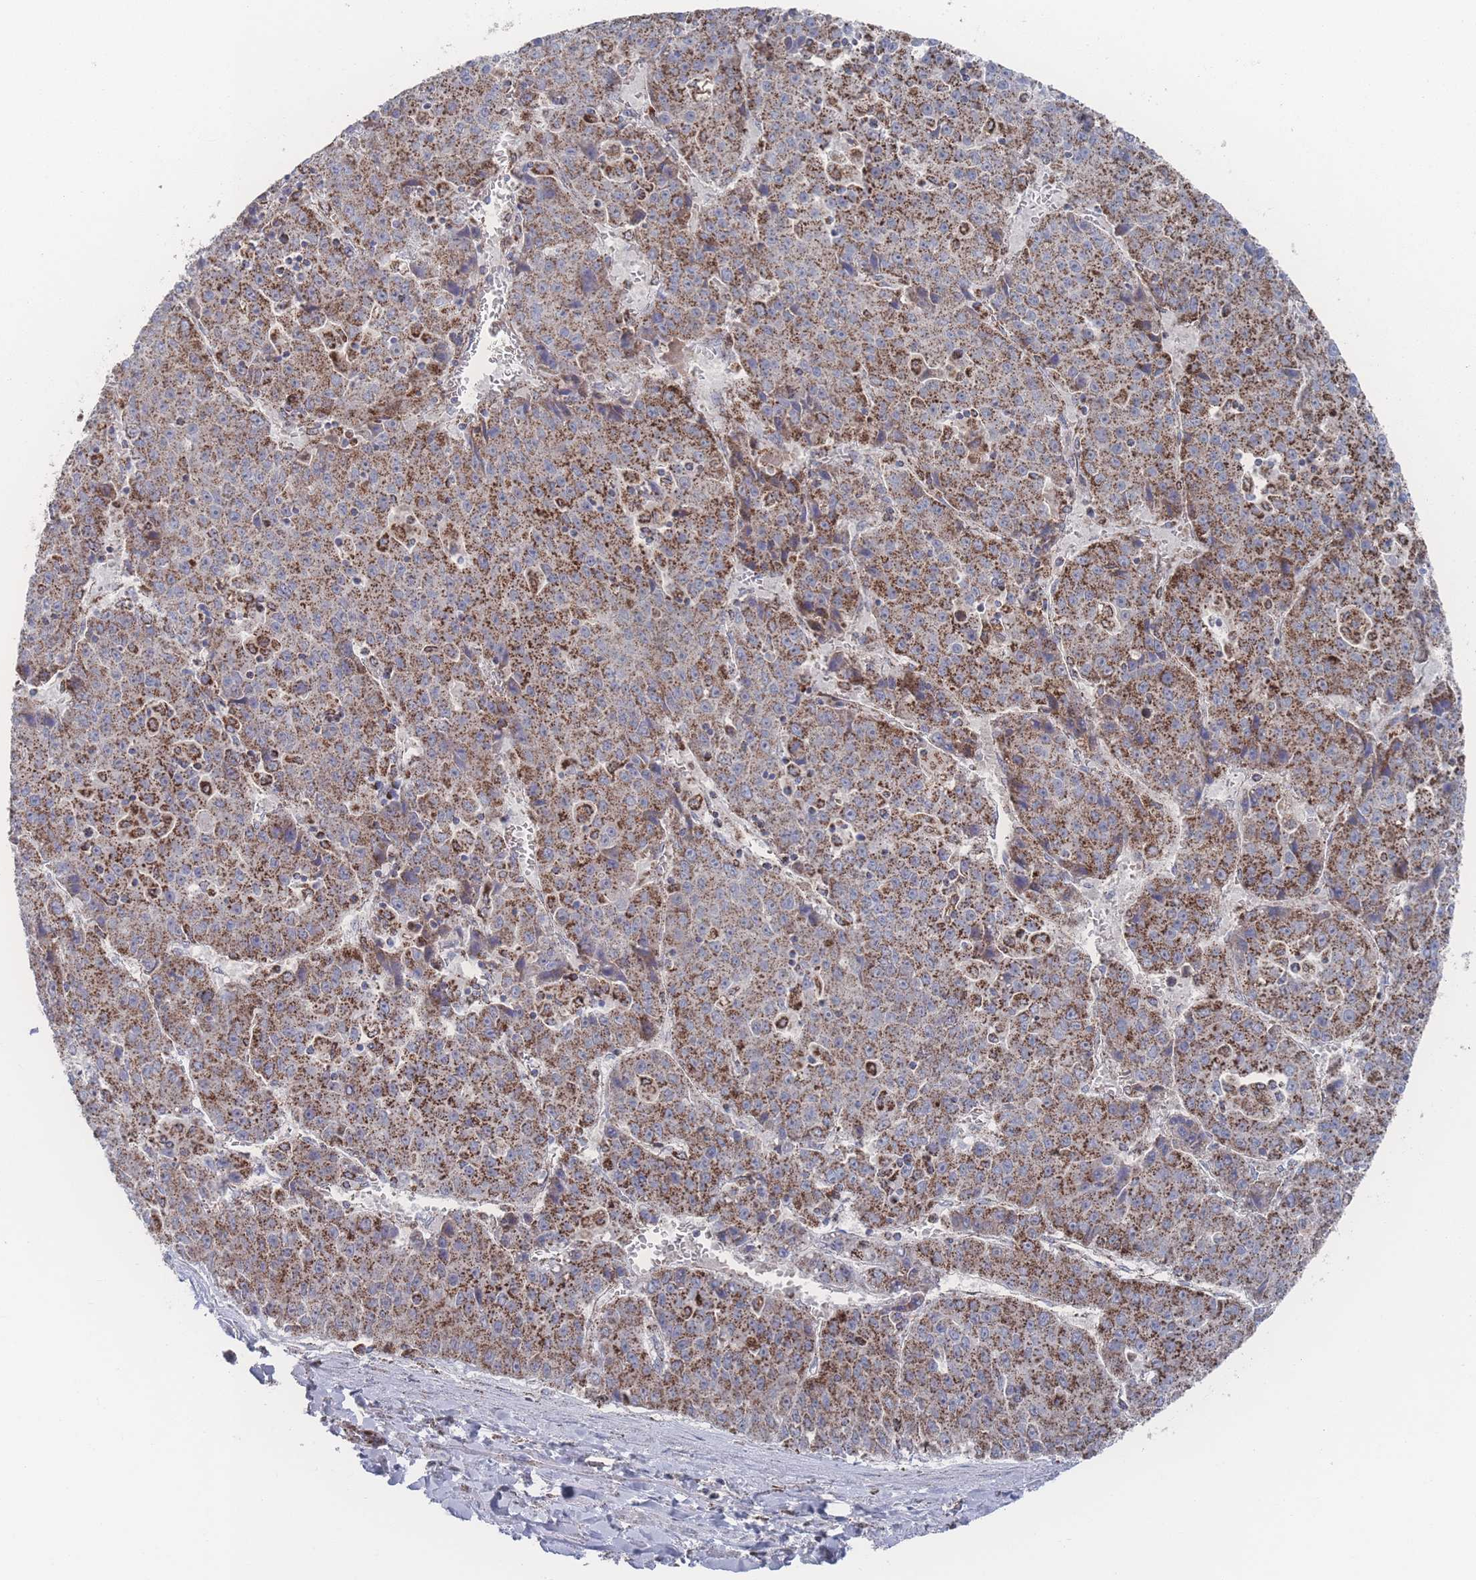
{"staining": {"intensity": "strong", "quantity": ">75%", "location": "cytoplasmic/membranous"}, "tissue": "liver cancer", "cell_type": "Tumor cells", "image_type": "cancer", "snomed": [{"axis": "morphology", "description": "Carcinoma, Hepatocellular, NOS"}, {"axis": "topography", "description": "Liver"}], "caption": "Tumor cells display high levels of strong cytoplasmic/membranous staining in approximately >75% of cells in hepatocellular carcinoma (liver).", "gene": "PEX14", "patient": {"sex": "female", "age": 53}}